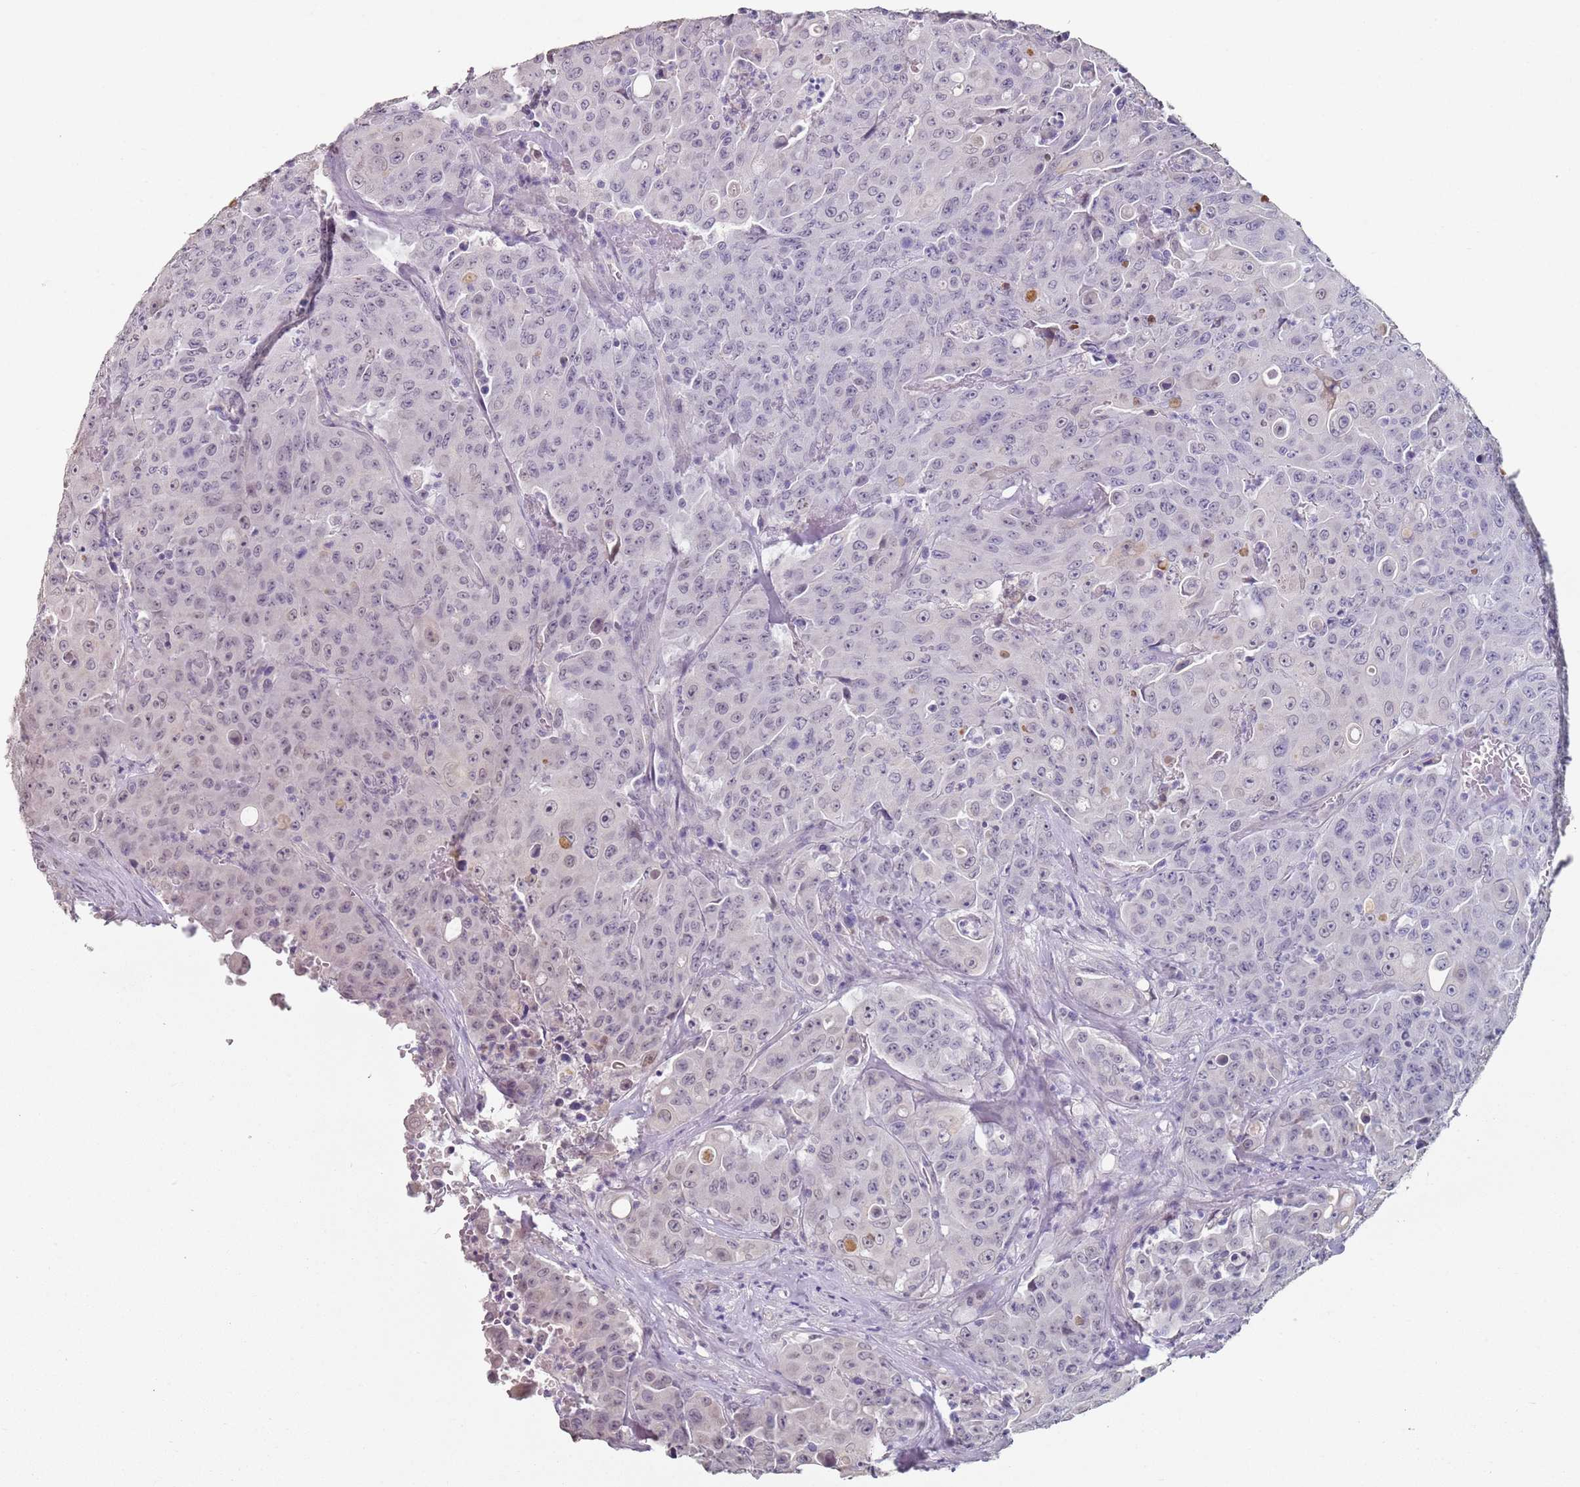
{"staining": {"intensity": "weak", "quantity": "<25%", "location": "nuclear"}, "tissue": "colorectal cancer", "cell_type": "Tumor cells", "image_type": "cancer", "snomed": [{"axis": "morphology", "description": "Adenocarcinoma, NOS"}, {"axis": "topography", "description": "Colon"}], "caption": "This is an immunohistochemistry micrograph of adenocarcinoma (colorectal). There is no positivity in tumor cells.", "gene": "DNAH11", "patient": {"sex": "male", "age": 51}}